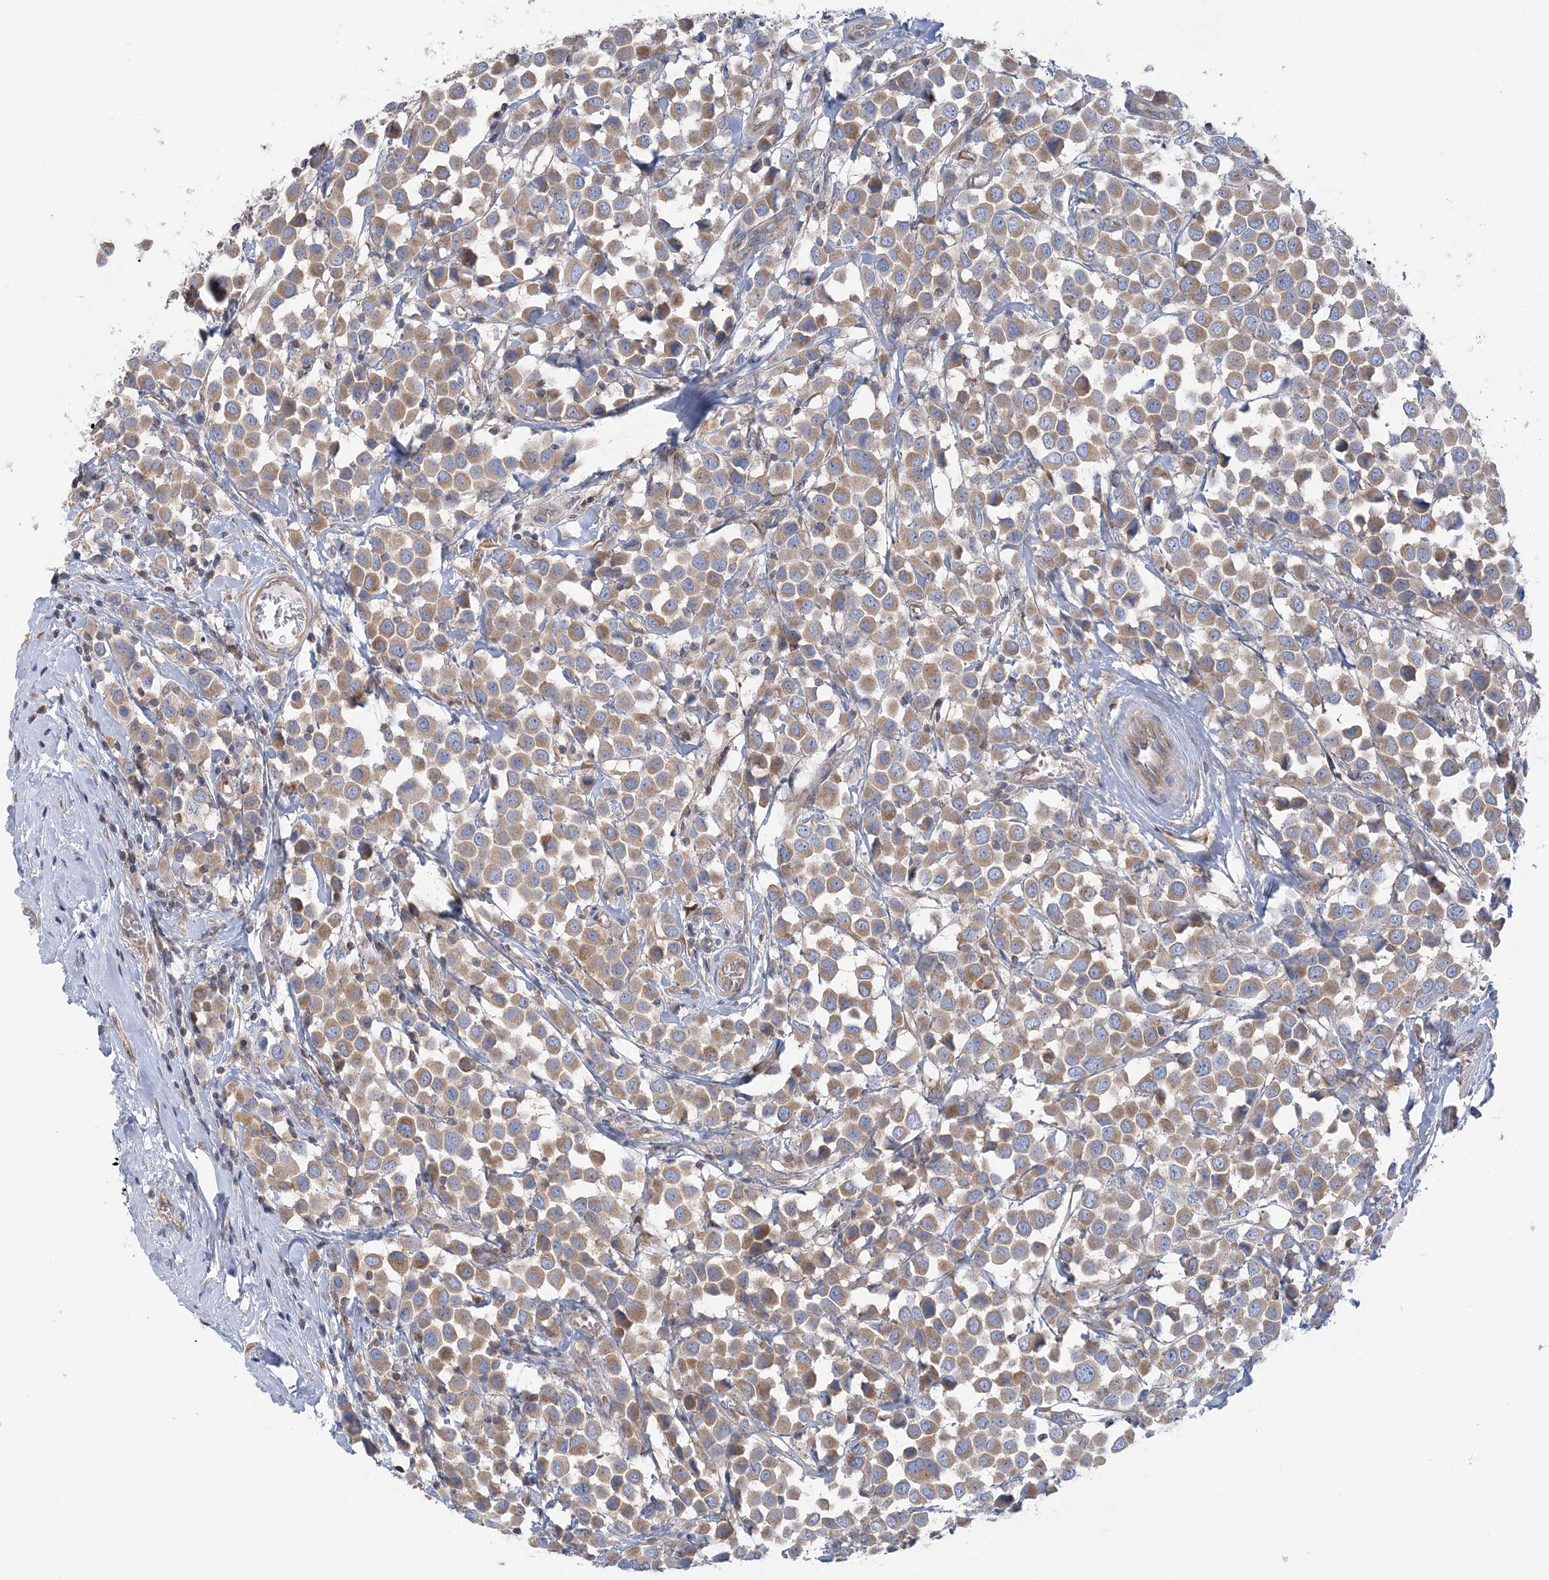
{"staining": {"intensity": "moderate", "quantity": ">75%", "location": "cytoplasmic/membranous"}, "tissue": "breast cancer", "cell_type": "Tumor cells", "image_type": "cancer", "snomed": [{"axis": "morphology", "description": "Duct carcinoma"}, {"axis": "topography", "description": "Breast"}], "caption": "An image of human breast invasive ductal carcinoma stained for a protein shows moderate cytoplasmic/membranous brown staining in tumor cells. (brown staining indicates protein expression, while blue staining denotes nuclei).", "gene": "FAM114A2", "patient": {"sex": "female", "age": 61}}